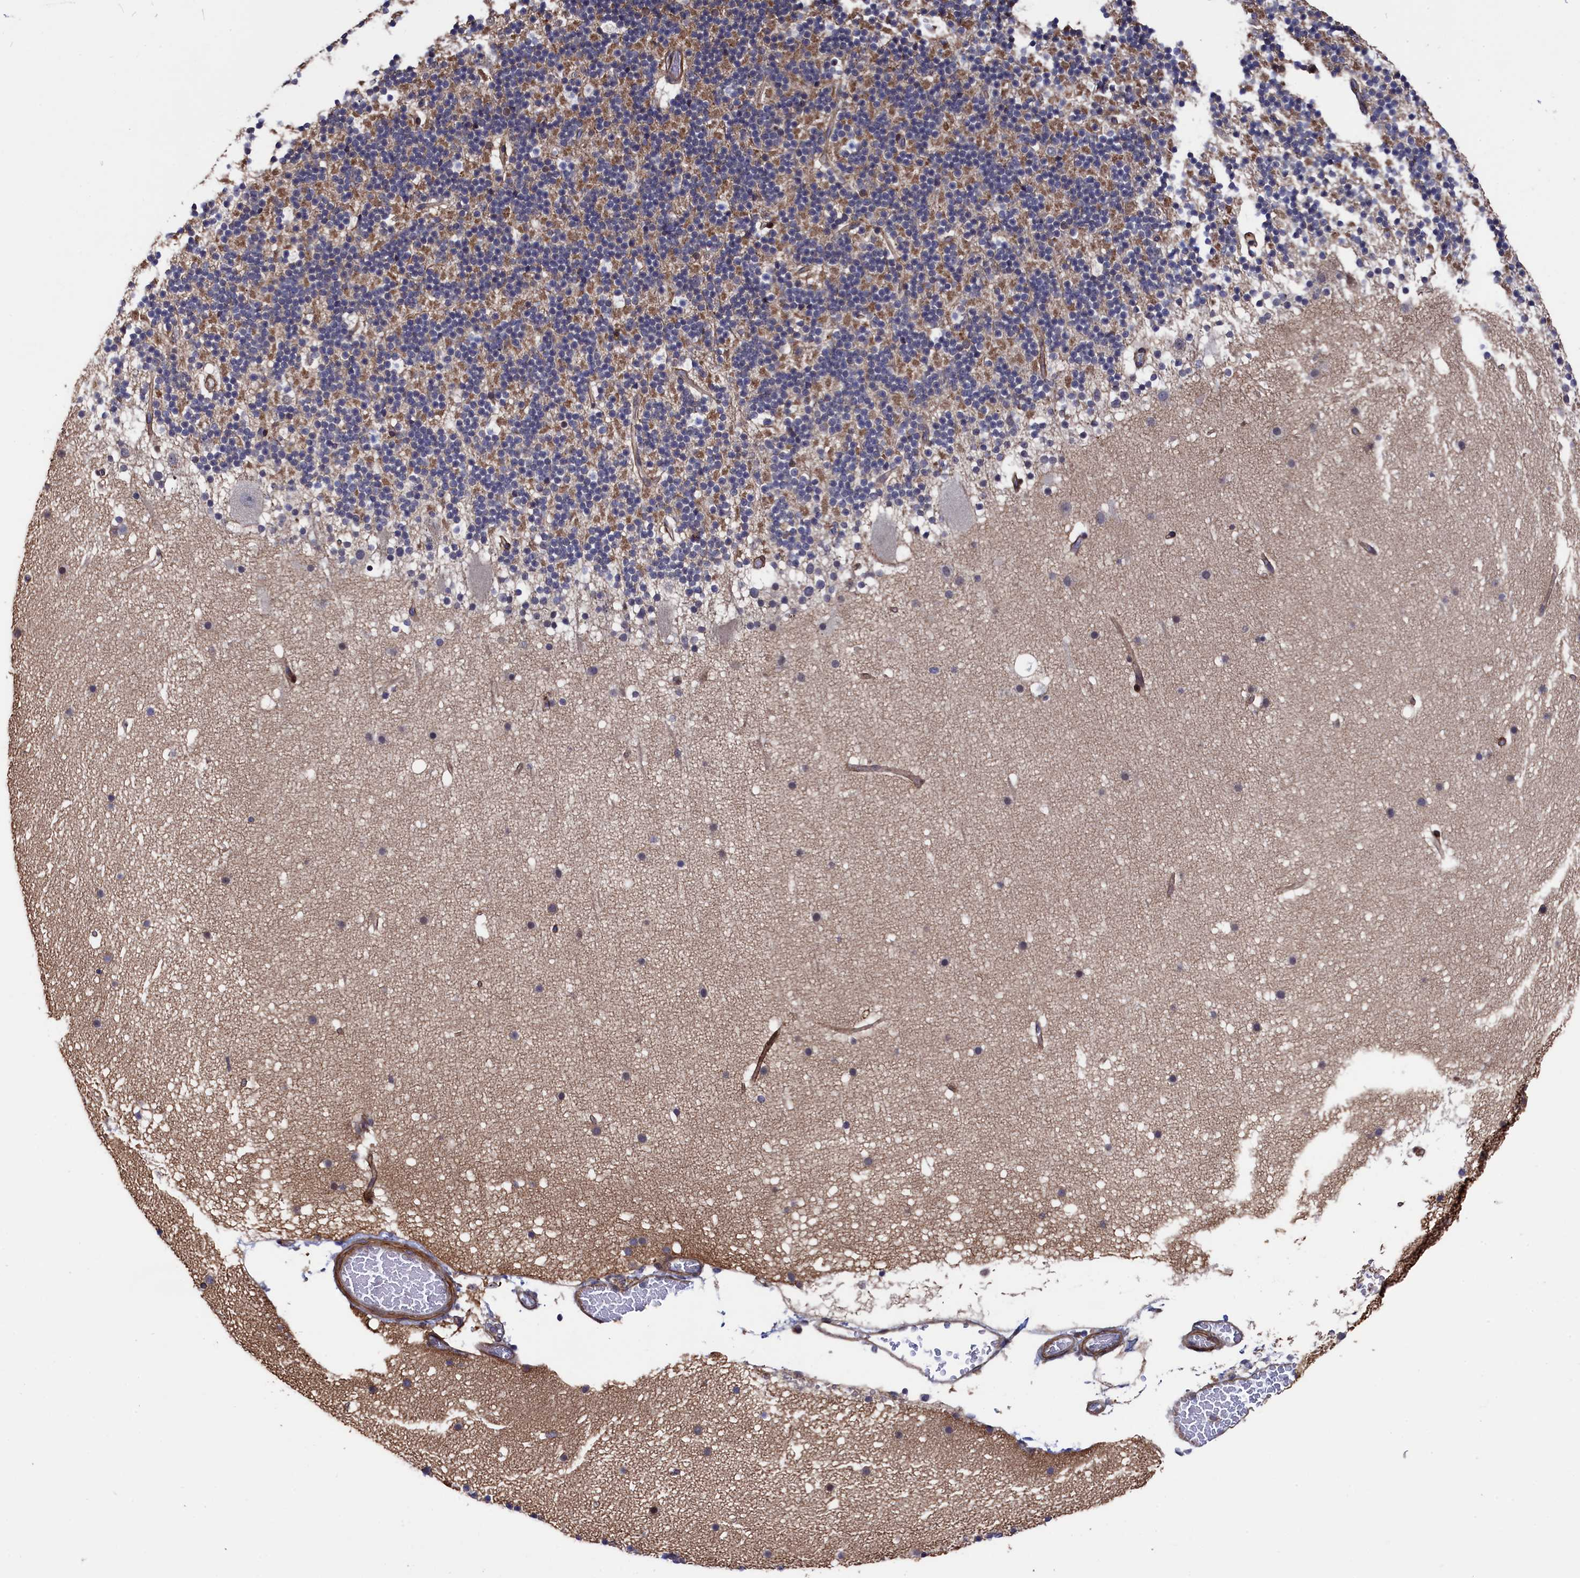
{"staining": {"intensity": "weak", "quantity": "25%-75%", "location": "cytoplasmic/membranous"}, "tissue": "cerebellum", "cell_type": "Cells in granular layer", "image_type": "normal", "snomed": [{"axis": "morphology", "description": "Normal tissue, NOS"}, {"axis": "topography", "description": "Cerebellum"}], "caption": "An image of cerebellum stained for a protein reveals weak cytoplasmic/membranous brown staining in cells in granular layer.", "gene": "ZNF891", "patient": {"sex": "male", "age": 57}}